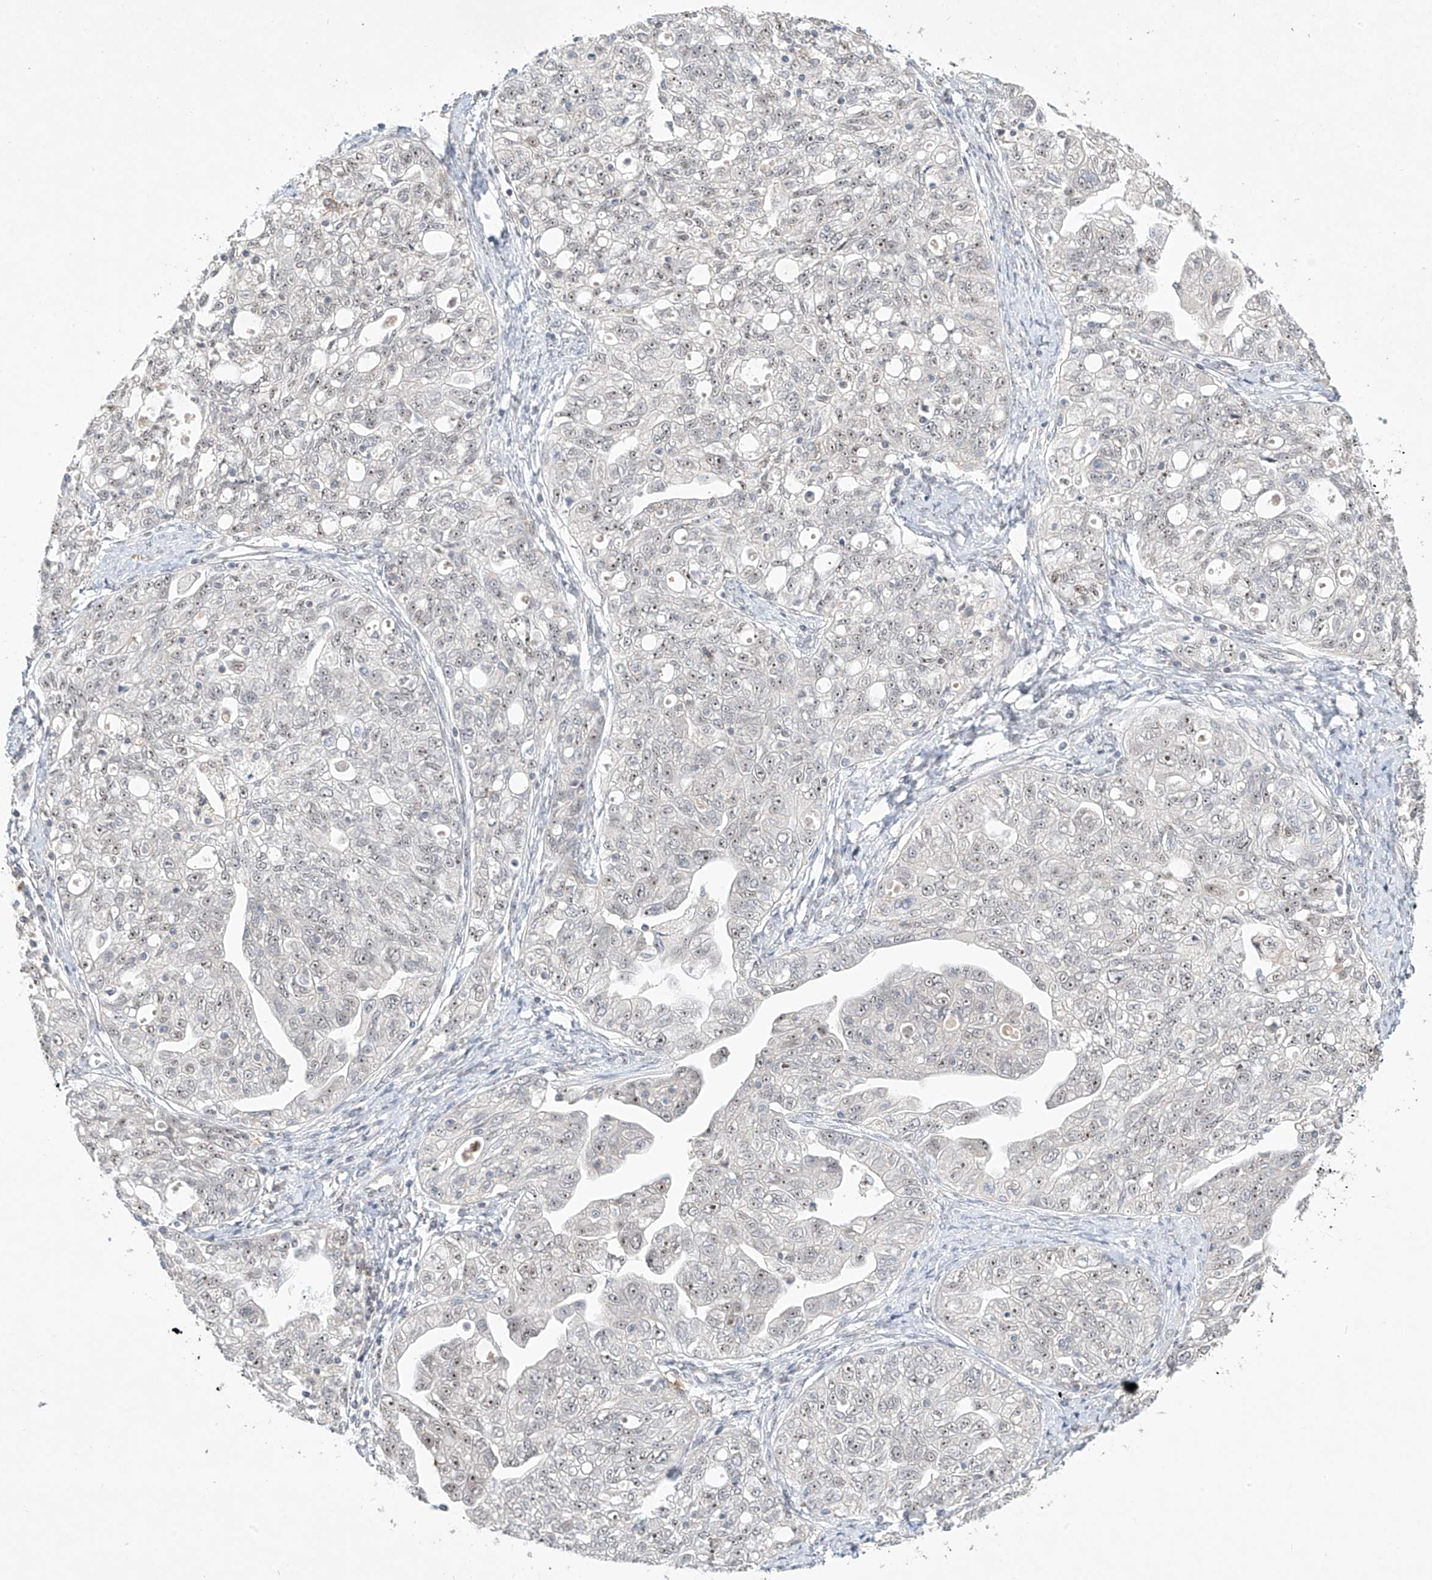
{"staining": {"intensity": "weak", "quantity": "<25%", "location": "nuclear"}, "tissue": "ovarian cancer", "cell_type": "Tumor cells", "image_type": "cancer", "snomed": [{"axis": "morphology", "description": "Carcinoma, NOS"}, {"axis": "morphology", "description": "Cystadenocarcinoma, serous, NOS"}, {"axis": "topography", "description": "Ovary"}], "caption": "Tumor cells are negative for protein expression in human ovarian cancer (carcinoma).", "gene": "TASP1", "patient": {"sex": "female", "age": 69}}